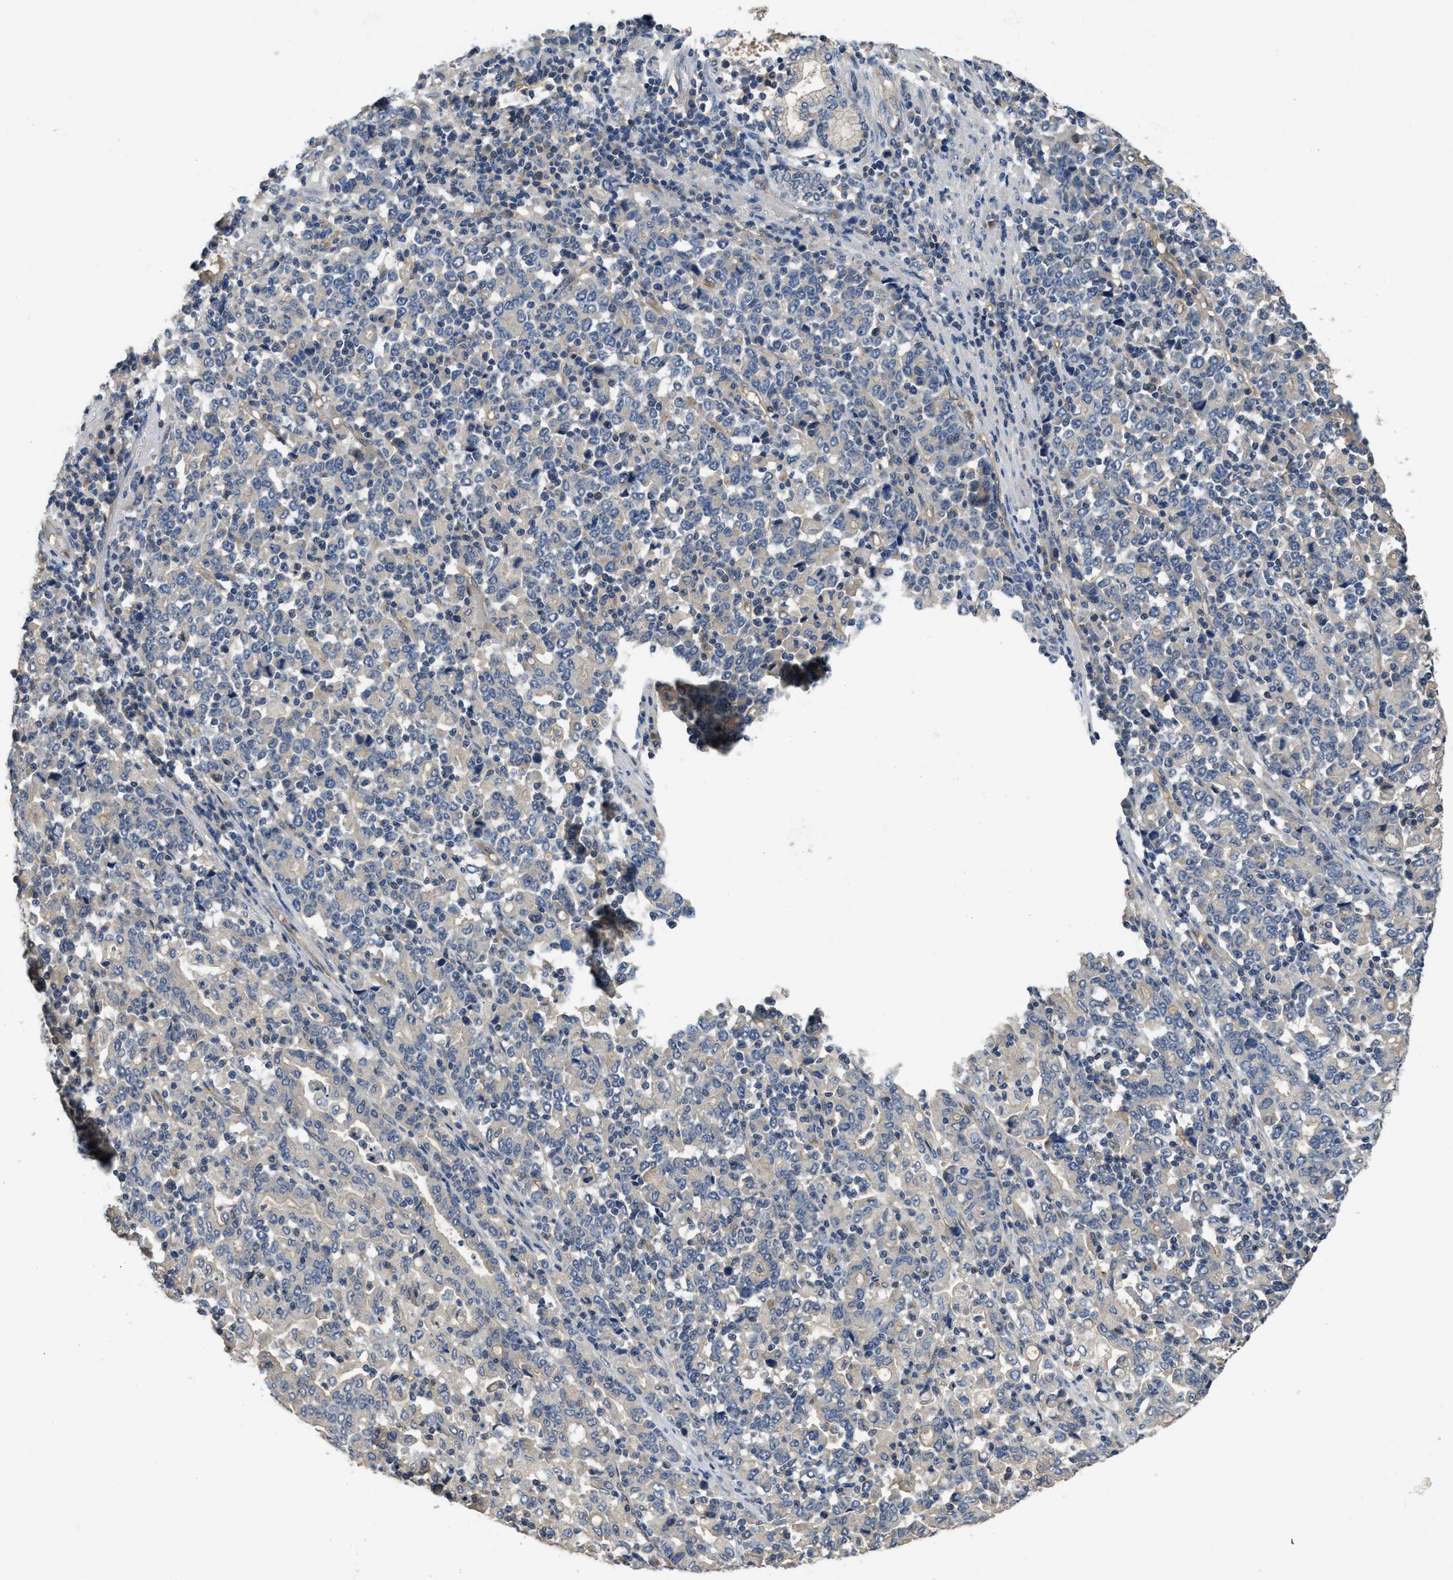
{"staining": {"intensity": "negative", "quantity": "none", "location": "none"}, "tissue": "stomach cancer", "cell_type": "Tumor cells", "image_type": "cancer", "snomed": [{"axis": "morphology", "description": "Adenocarcinoma, NOS"}, {"axis": "topography", "description": "Stomach, upper"}], "caption": "Tumor cells are negative for protein expression in human stomach cancer.", "gene": "PPP3CA", "patient": {"sex": "male", "age": 69}}